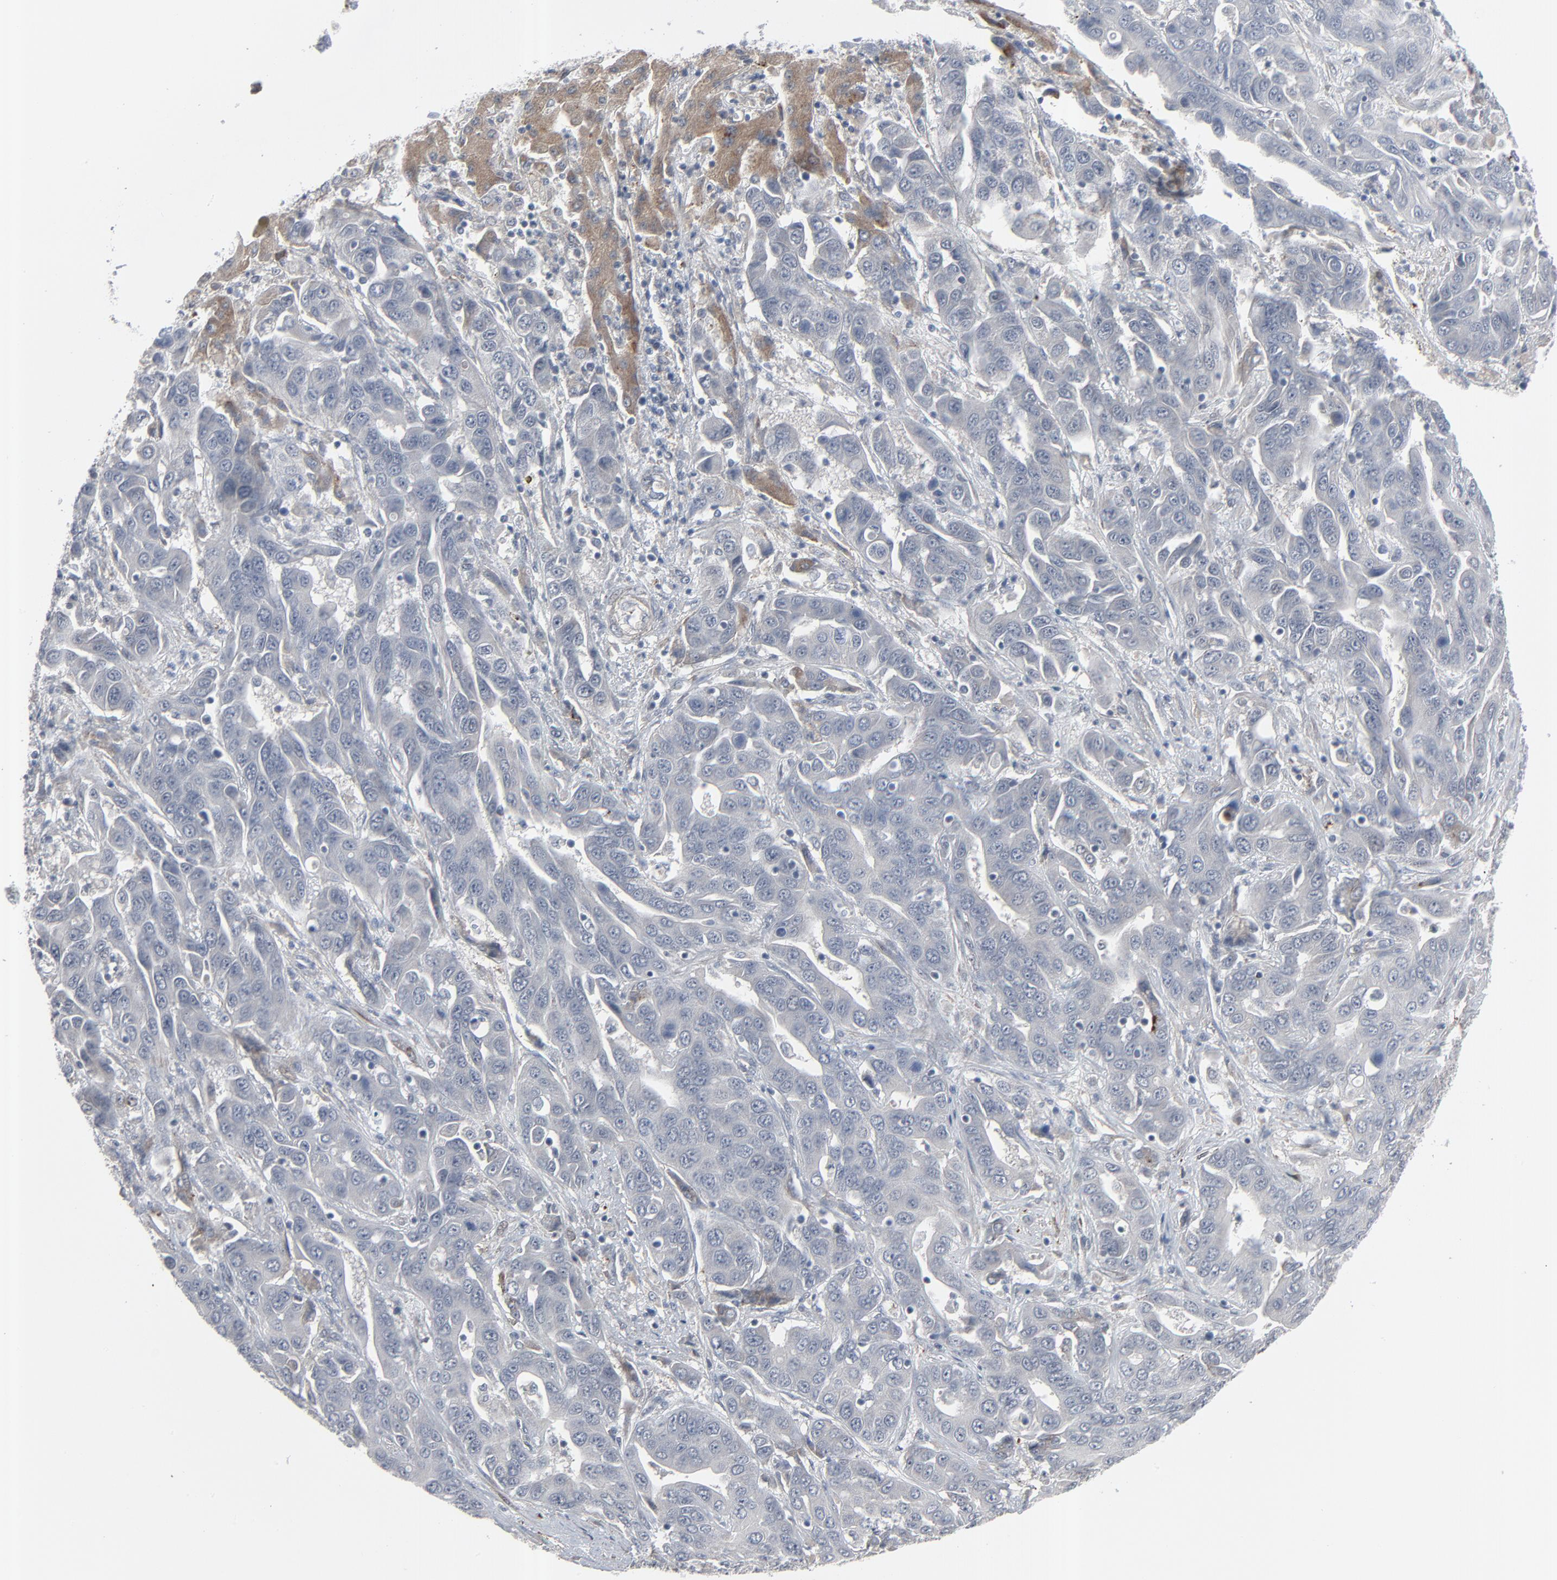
{"staining": {"intensity": "moderate", "quantity": "<25%", "location": "cytoplasmic/membranous"}, "tissue": "liver cancer", "cell_type": "Tumor cells", "image_type": "cancer", "snomed": [{"axis": "morphology", "description": "Cholangiocarcinoma"}, {"axis": "topography", "description": "Liver"}], "caption": "A micrograph showing moderate cytoplasmic/membranous staining in about <25% of tumor cells in cholangiocarcinoma (liver), as visualized by brown immunohistochemical staining.", "gene": "NEUROD1", "patient": {"sex": "female", "age": 52}}